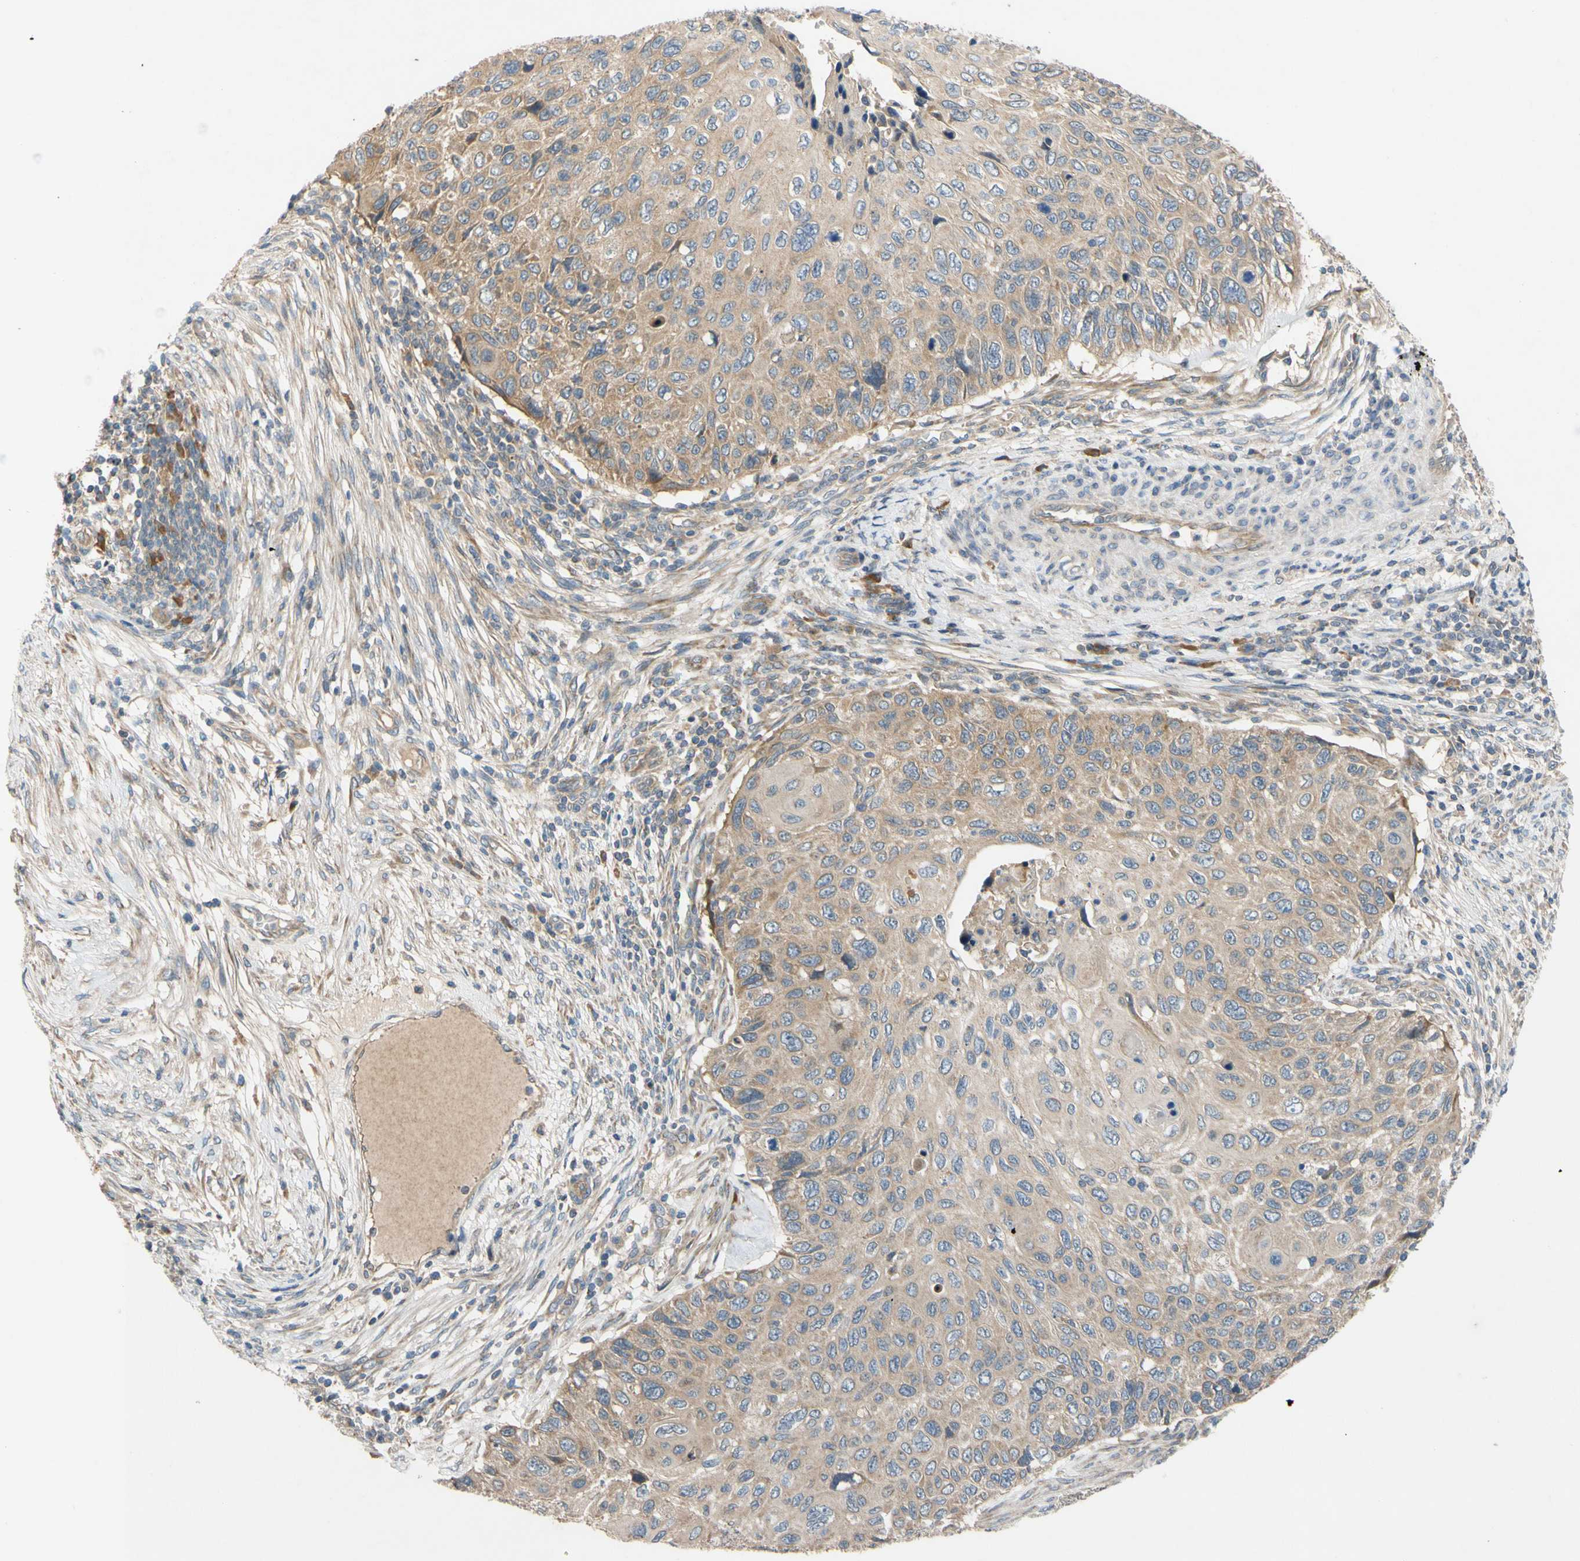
{"staining": {"intensity": "moderate", "quantity": ">75%", "location": "cytoplasmic/membranous"}, "tissue": "cervical cancer", "cell_type": "Tumor cells", "image_type": "cancer", "snomed": [{"axis": "morphology", "description": "Squamous cell carcinoma, NOS"}, {"axis": "topography", "description": "Cervix"}], "caption": "The image shows staining of cervical cancer, revealing moderate cytoplasmic/membranous protein positivity (brown color) within tumor cells.", "gene": "MBTPS2", "patient": {"sex": "female", "age": 70}}